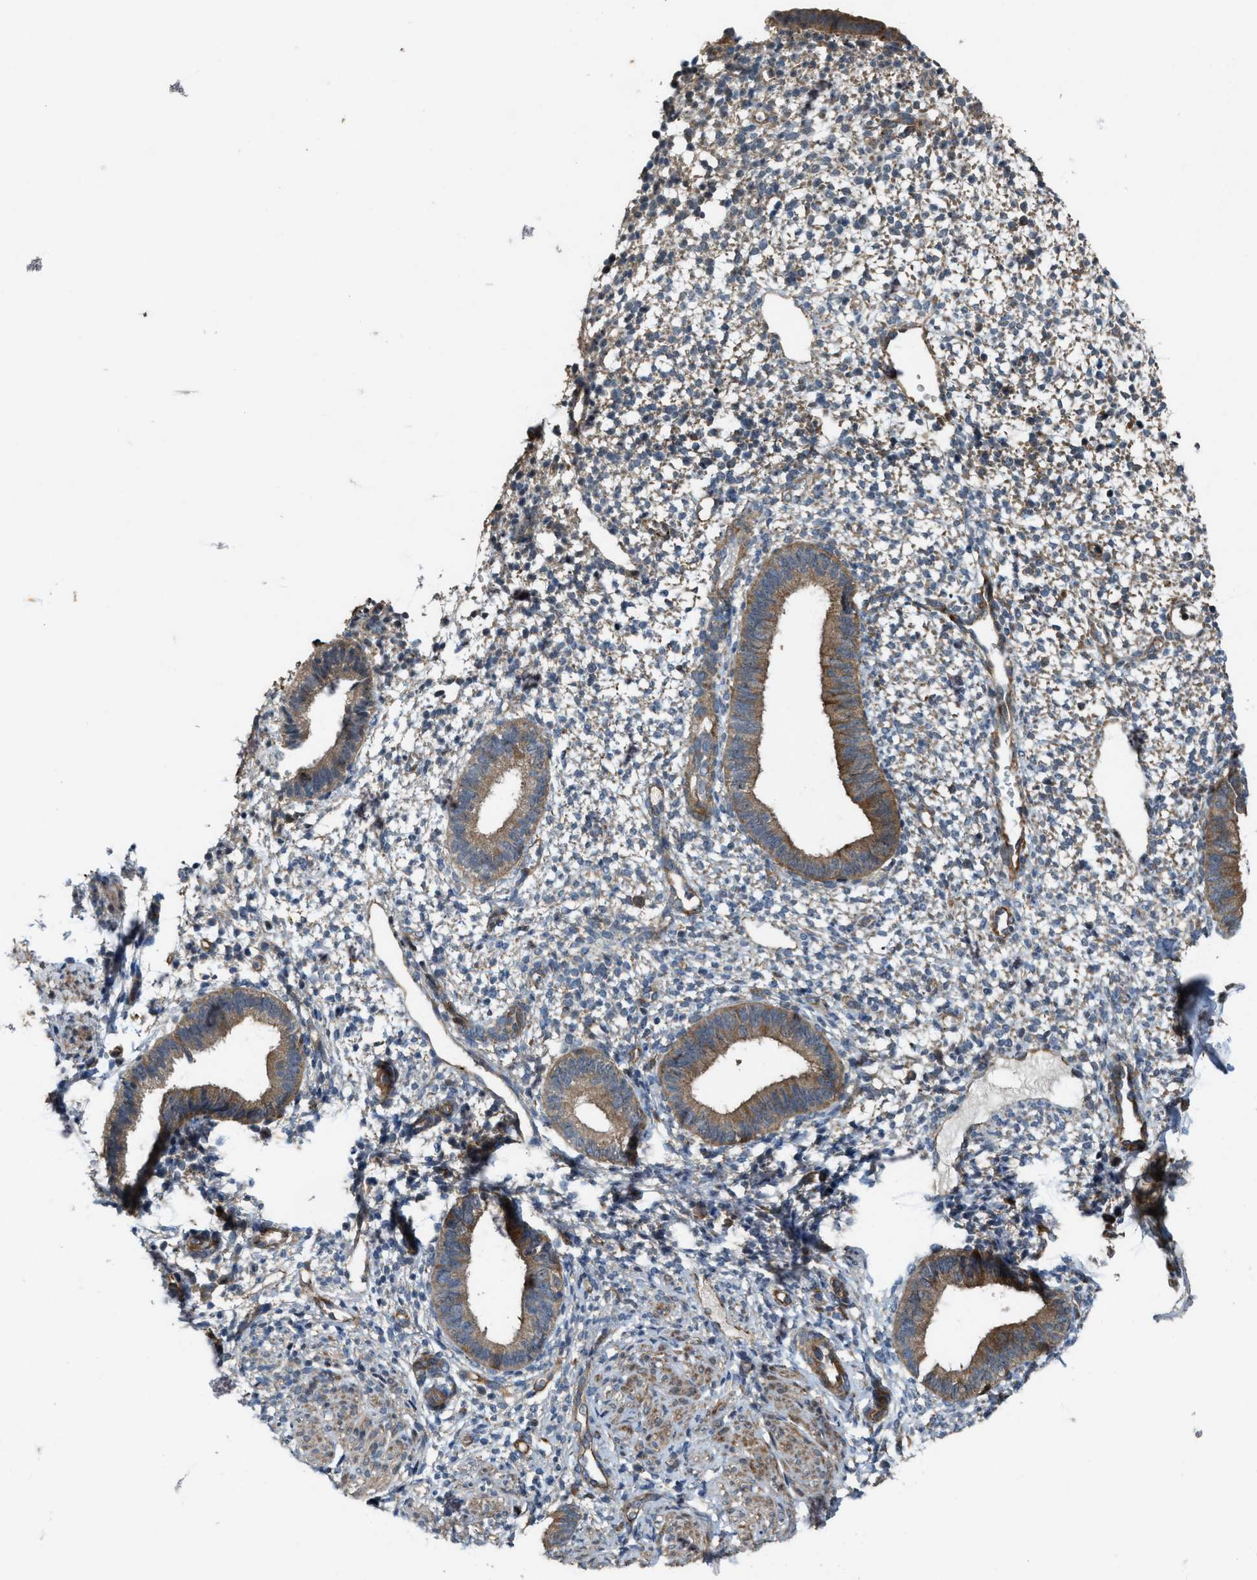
{"staining": {"intensity": "negative", "quantity": "none", "location": "none"}, "tissue": "endometrium", "cell_type": "Cells in endometrial stroma", "image_type": "normal", "snomed": [{"axis": "morphology", "description": "Normal tissue, NOS"}, {"axis": "topography", "description": "Endometrium"}], "caption": "Protein analysis of unremarkable endometrium exhibits no significant expression in cells in endometrial stroma.", "gene": "LRRC72", "patient": {"sex": "female", "age": 46}}